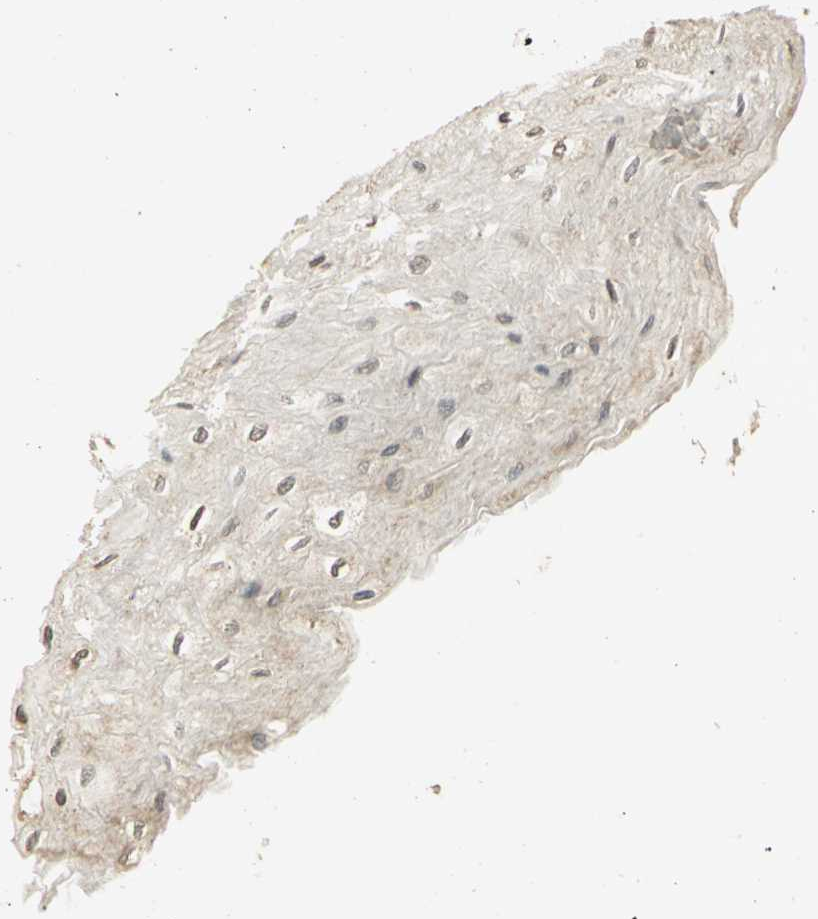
{"staining": {"intensity": "moderate", "quantity": "25%-75%", "location": "nuclear"}, "tissue": "esophagus", "cell_type": "Squamous epithelial cells", "image_type": "normal", "snomed": [{"axis": "morphology", "description": "Normal tissue, NOS"}, {"axis": "topography", "description": "Esophagus"}], "caption": "This is an image of immunohistochemistry (IHC) staining of normal esophagus, which shows moderate expression in the nuclear of squamous epithelial cells.", "gene": "SMARCA5", "patient": {"sex": "female", "age": 72}}